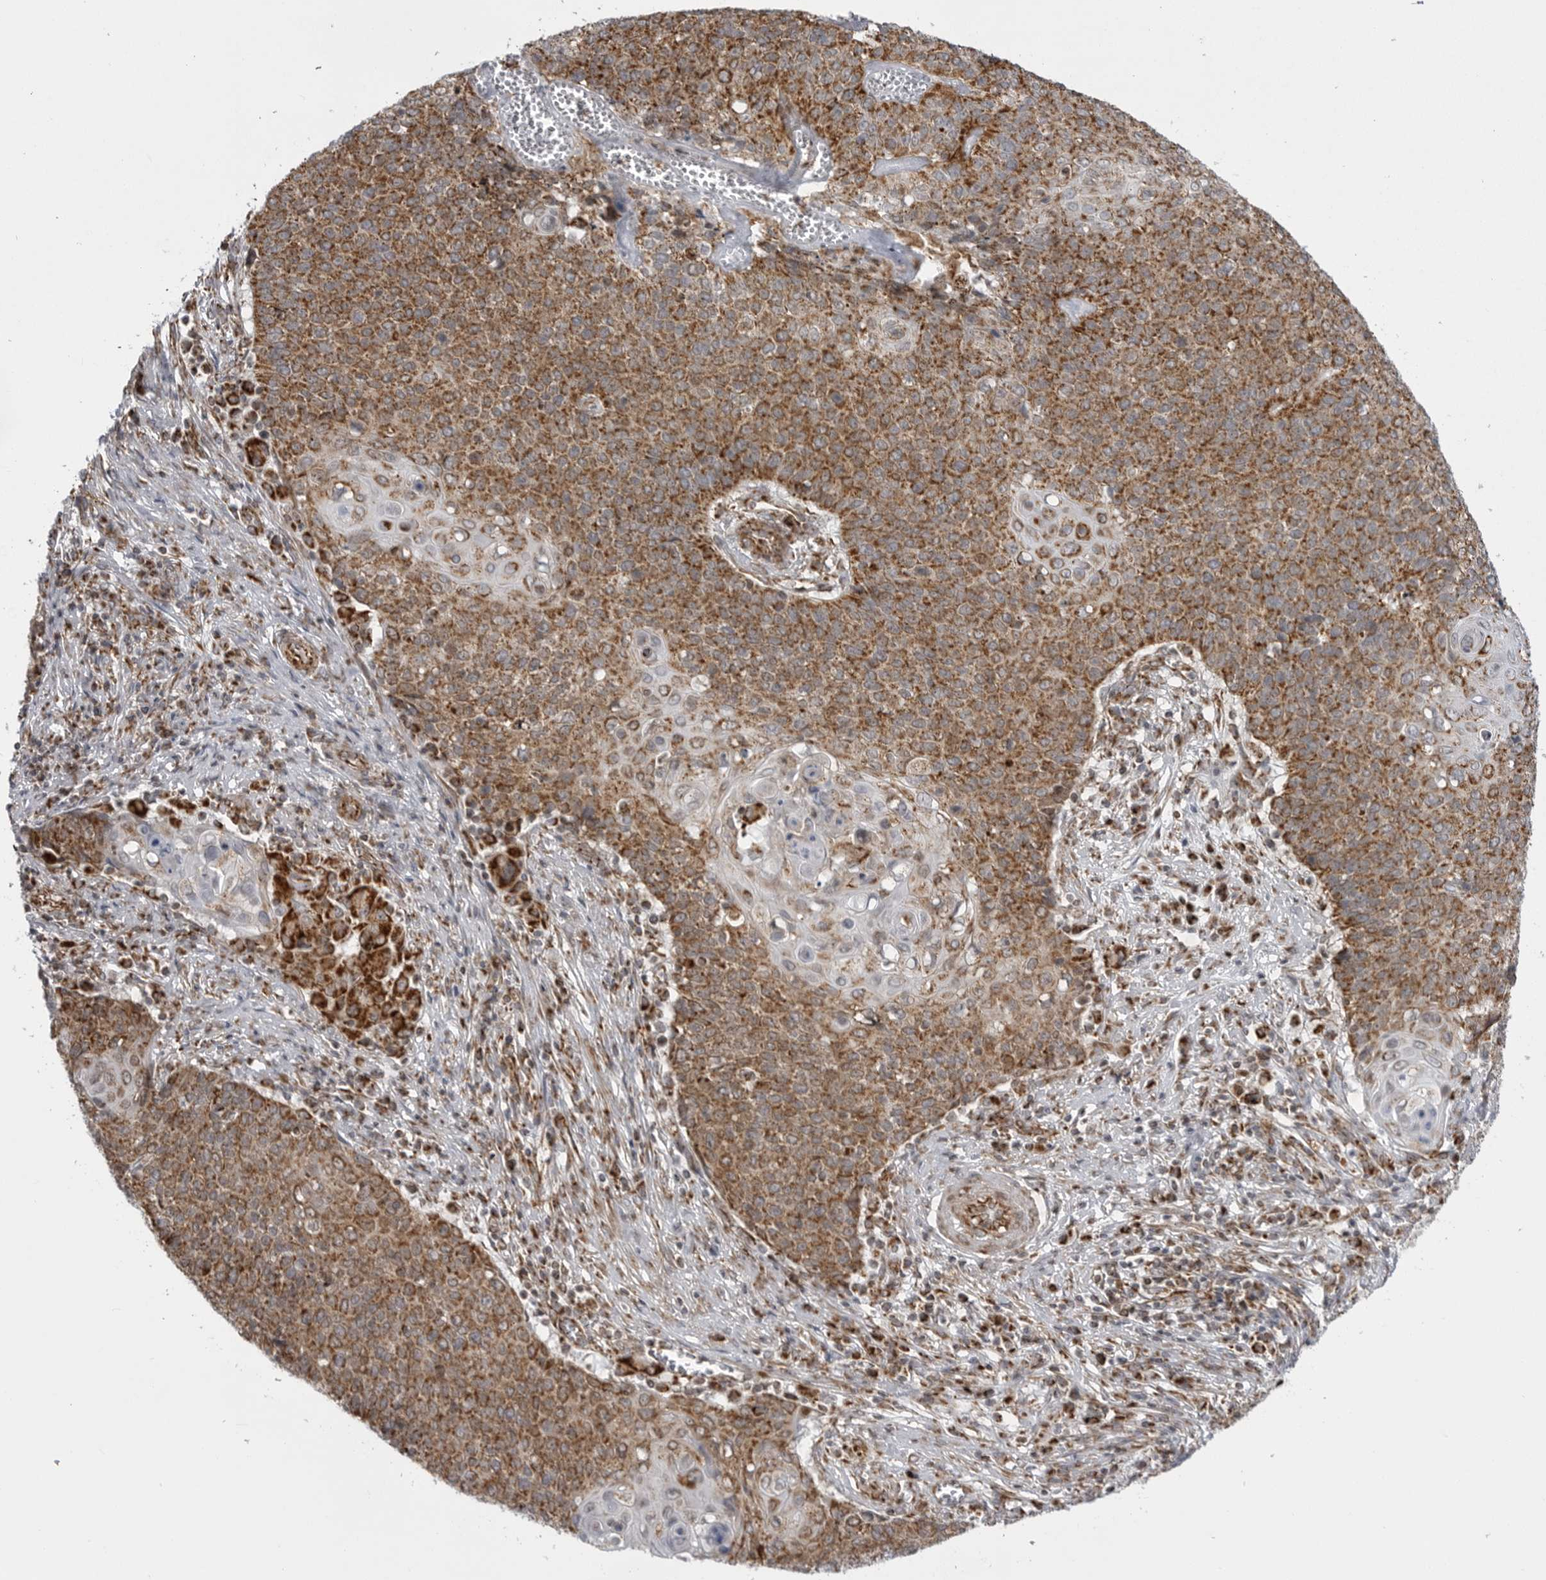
{"staining": {"intensity": "moderate", "quantity": ">75%", "location": "cytoplasmic/membranous"}, "tissue": "cervical cancer", "cell_type": "Tumor cells", "image_type": "cancer", "snomed": [{"axis": "morphology", "description": "Squamous cell carcinoma, NOS"}, {"axis": "topography", "description": "Cervix"}], "caption": "Squamous cell carcinoma (cervical) stained with a protein marker shows moderate staining in tumor cells.", "gene": "FH", "patient": {"sex": "female", "age": 39}}